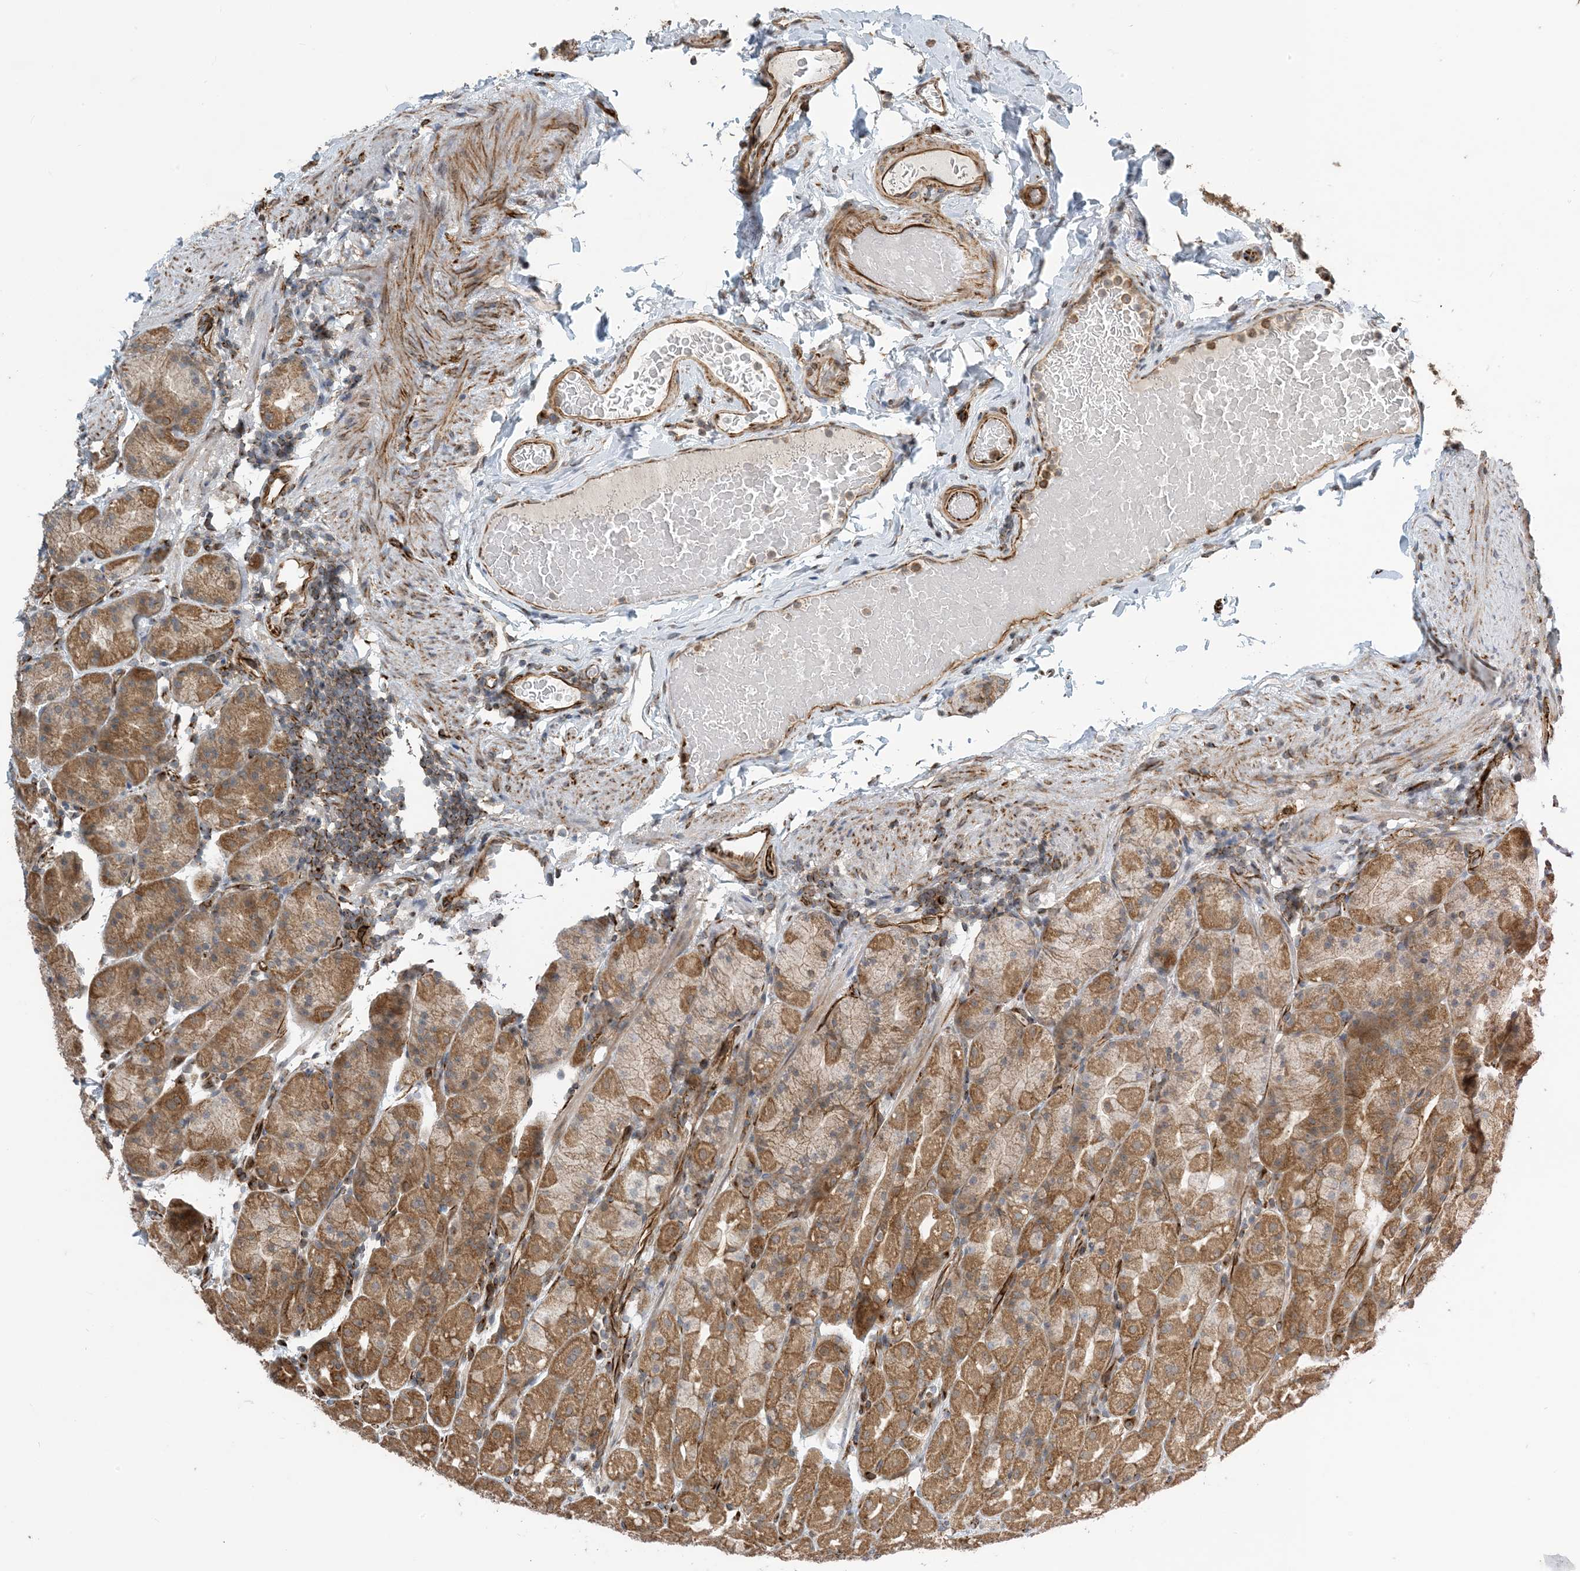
{"staining": {"intensity": "moderate", "quantity": ">75%", "location": "cytoplasmic/membranous"}, "tissue": "stomach", "cell_type": "Glandular cells", "image_type": "normal", "snomed": [{"axis": "morphology", "description": "Normal tissue, NOS"}, {"axis": "topography", "description": "Stomach, upper"}], "caption": "This image shows IHC staining of unremarkable stomach, with medium moderate cytoplasmic/membranous staining in approximately >75% of glandular cells.", "gene": "ZBTB3", "patient": {"sex": "male", "age": 68}}